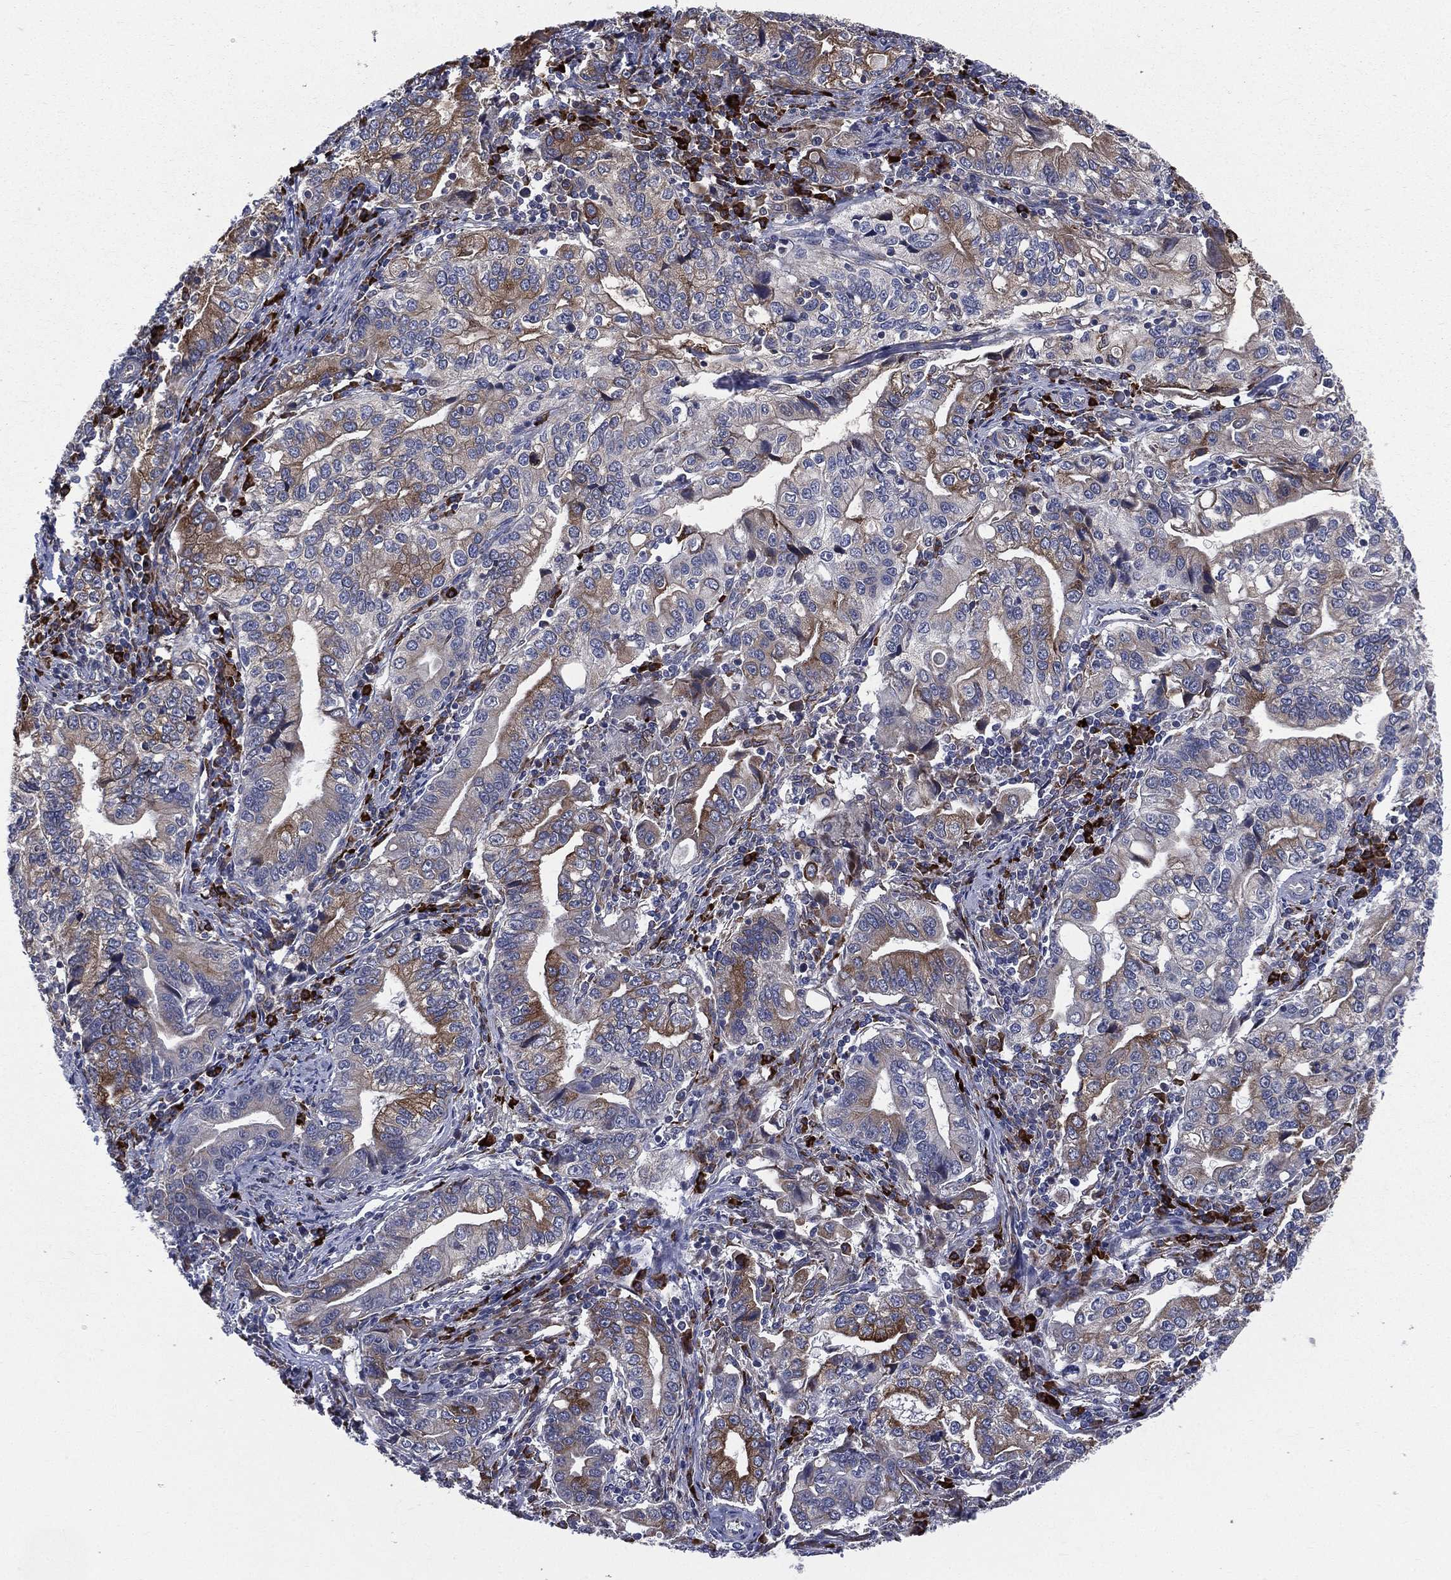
{"staining": {"intensity": "moderate", "quantity": "25%-75%", "location": "cytoplasmic/membranous"}, "tissue": "stomach cancer", "cell_type": "Tumor cells", "image_type": "cancer", "snomed": [{"axis": "morphology", "description": "Adenocarcinoma, NOS"}, {"axis": "topography", "description": "Stomach, lower"}], "caption": "The immunohistochemical stain labels moderate cytoplasmic/membranous positivity in tumor cells of stomach adenocarcinoma tissue.", "gene": "CCDC159", "patient": {"sex": "female", "age": 72}}